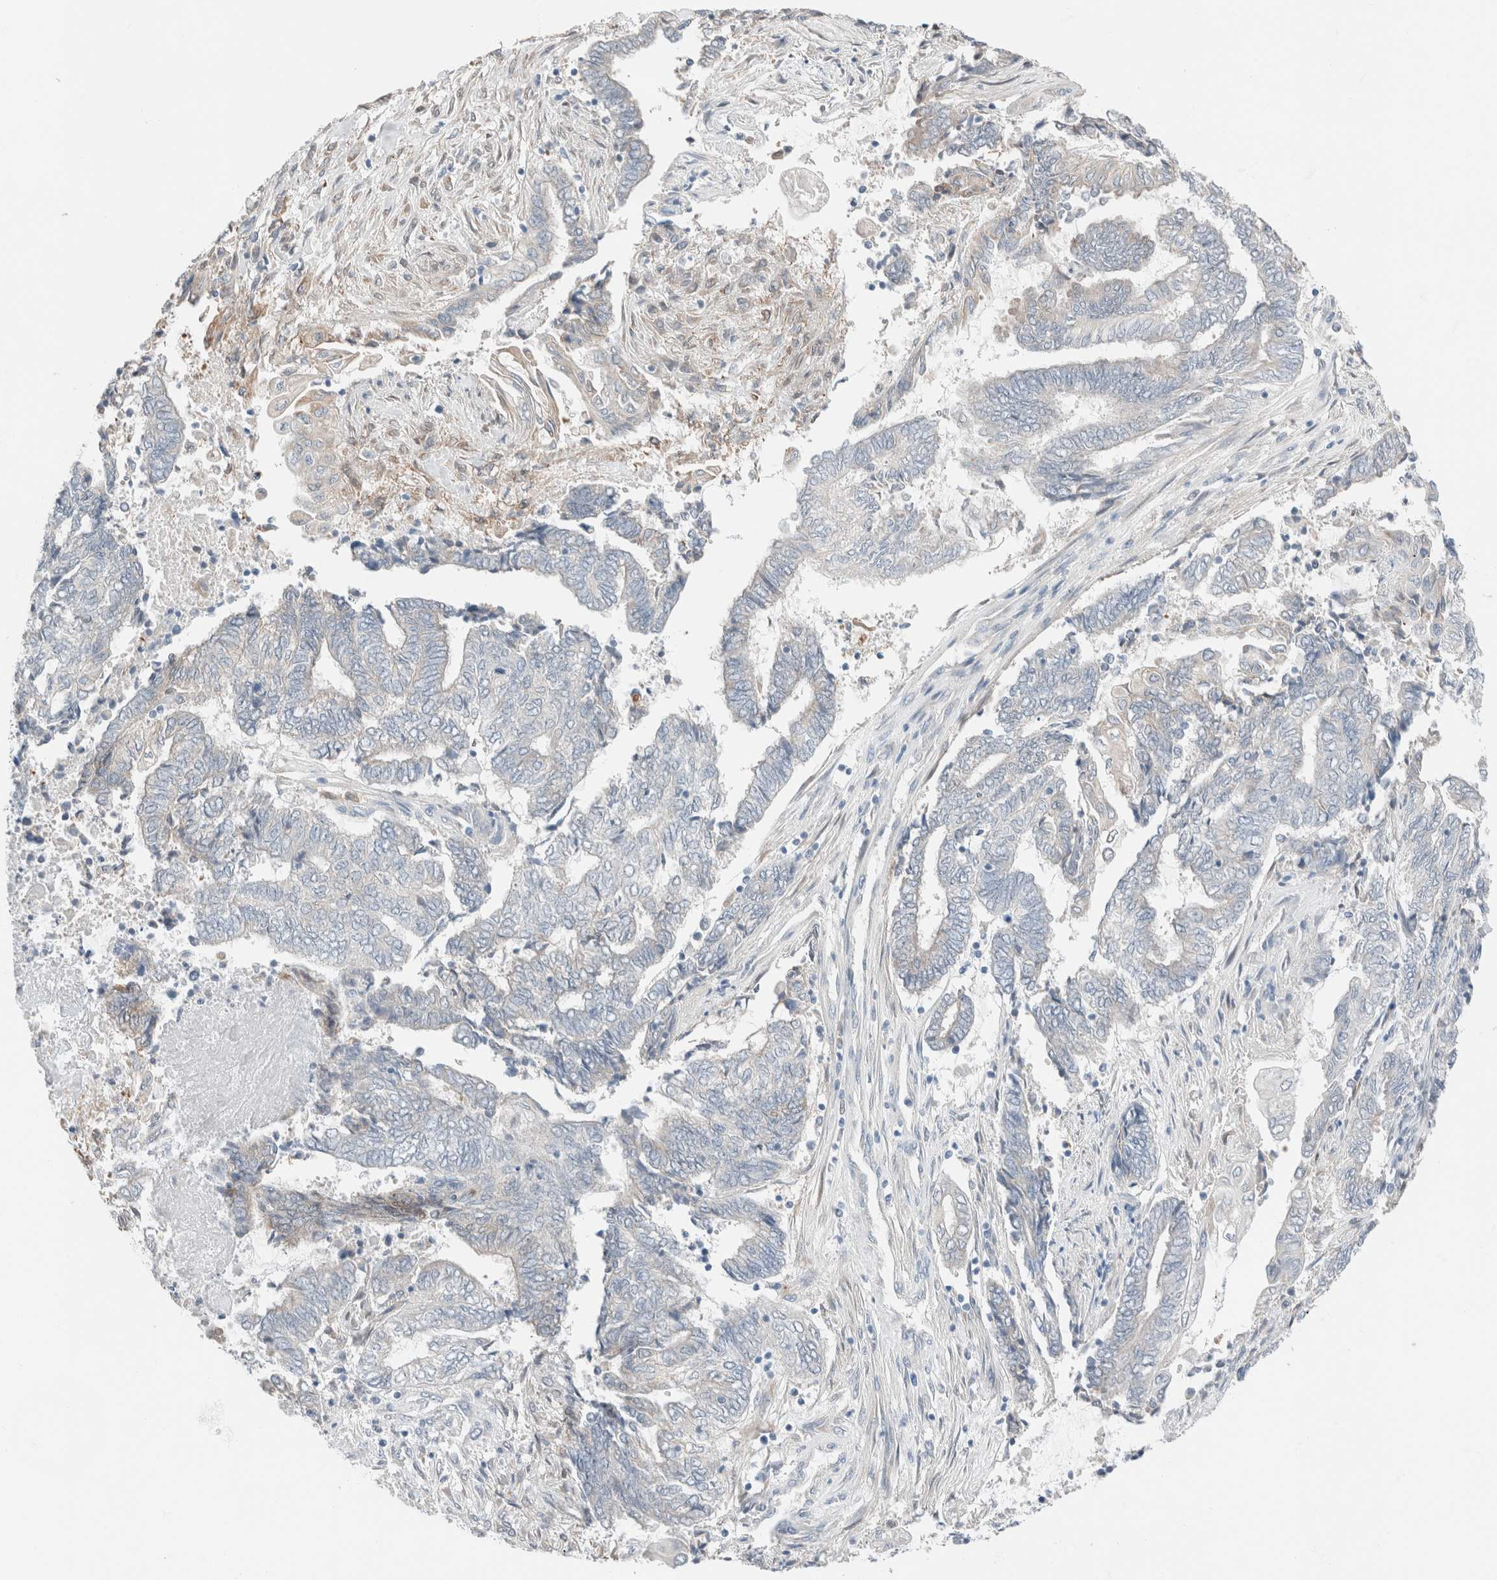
{"staining": {"intensity": "negative", "quantity": "none", "location": "none"}, "tissue": "endometrial cancer", "cell_type": "Tumor cells", "image_type": "cancer", "snomed": [{"axis": "morphology", "description": "Adenocarcinoma, NOS"}, {"axis": "topography", "description": "Uterus"}, {"axis": "topography", "description": "Endometrium"}], "caption": "The immunohistochemistry image has no significant staining in tumor cells of endometrial adenocarcinoma tissue.", "gene": "PCM1", "patient": {"sex": "female", "age": 70}}